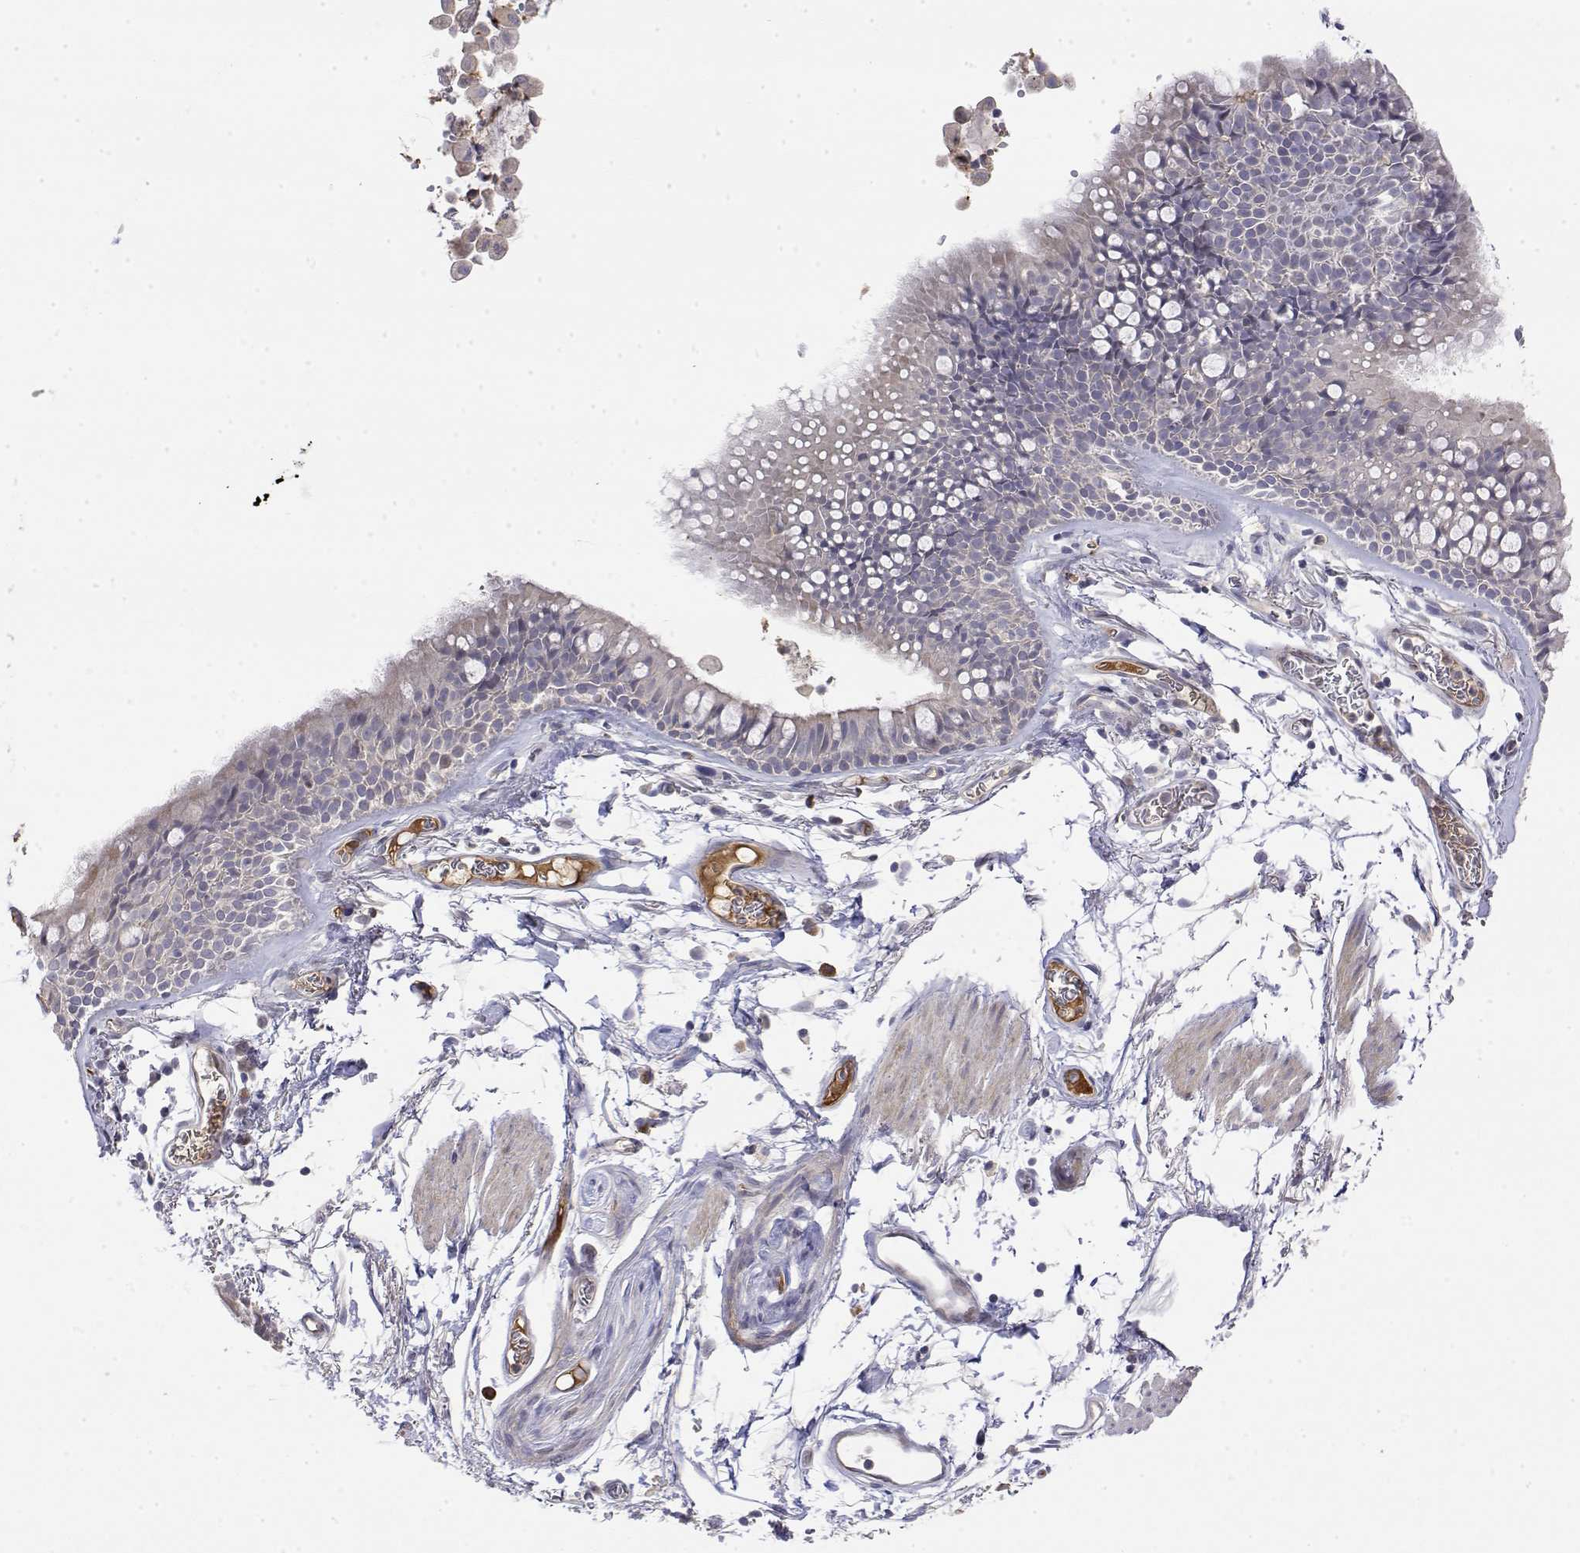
{"staining": {"intensity": "weak", "quantity": "25%-75%", "location": "cytoplasmic/membranous"}, "tissue": "bronchus", "cell_type": "Respiratory epithelial cells", "image_type": "normal", "snomed": [{"axis": "morphology", "description": "Normal tissue, NOS"}, {"axis": "topography", "description": "Cartilage tissue"}, {"axis": "topography", "description": "Bronchus"}], "caption": "An IHC histopathology image of normal tissue is shown. Protein staining in brown labels weak cytoplasmic/membranous positivity in bronchus within respiratory epithelial cells. The staining was performed using DAB (3,3'-diaminobenzidine) to visualize the protein expression in brown, while the nuclei were stained in blue with hematoxylin (Magnification: 20x).", "gene": "IGFBP4", "patient": {"sex": "female", "age": 79}}